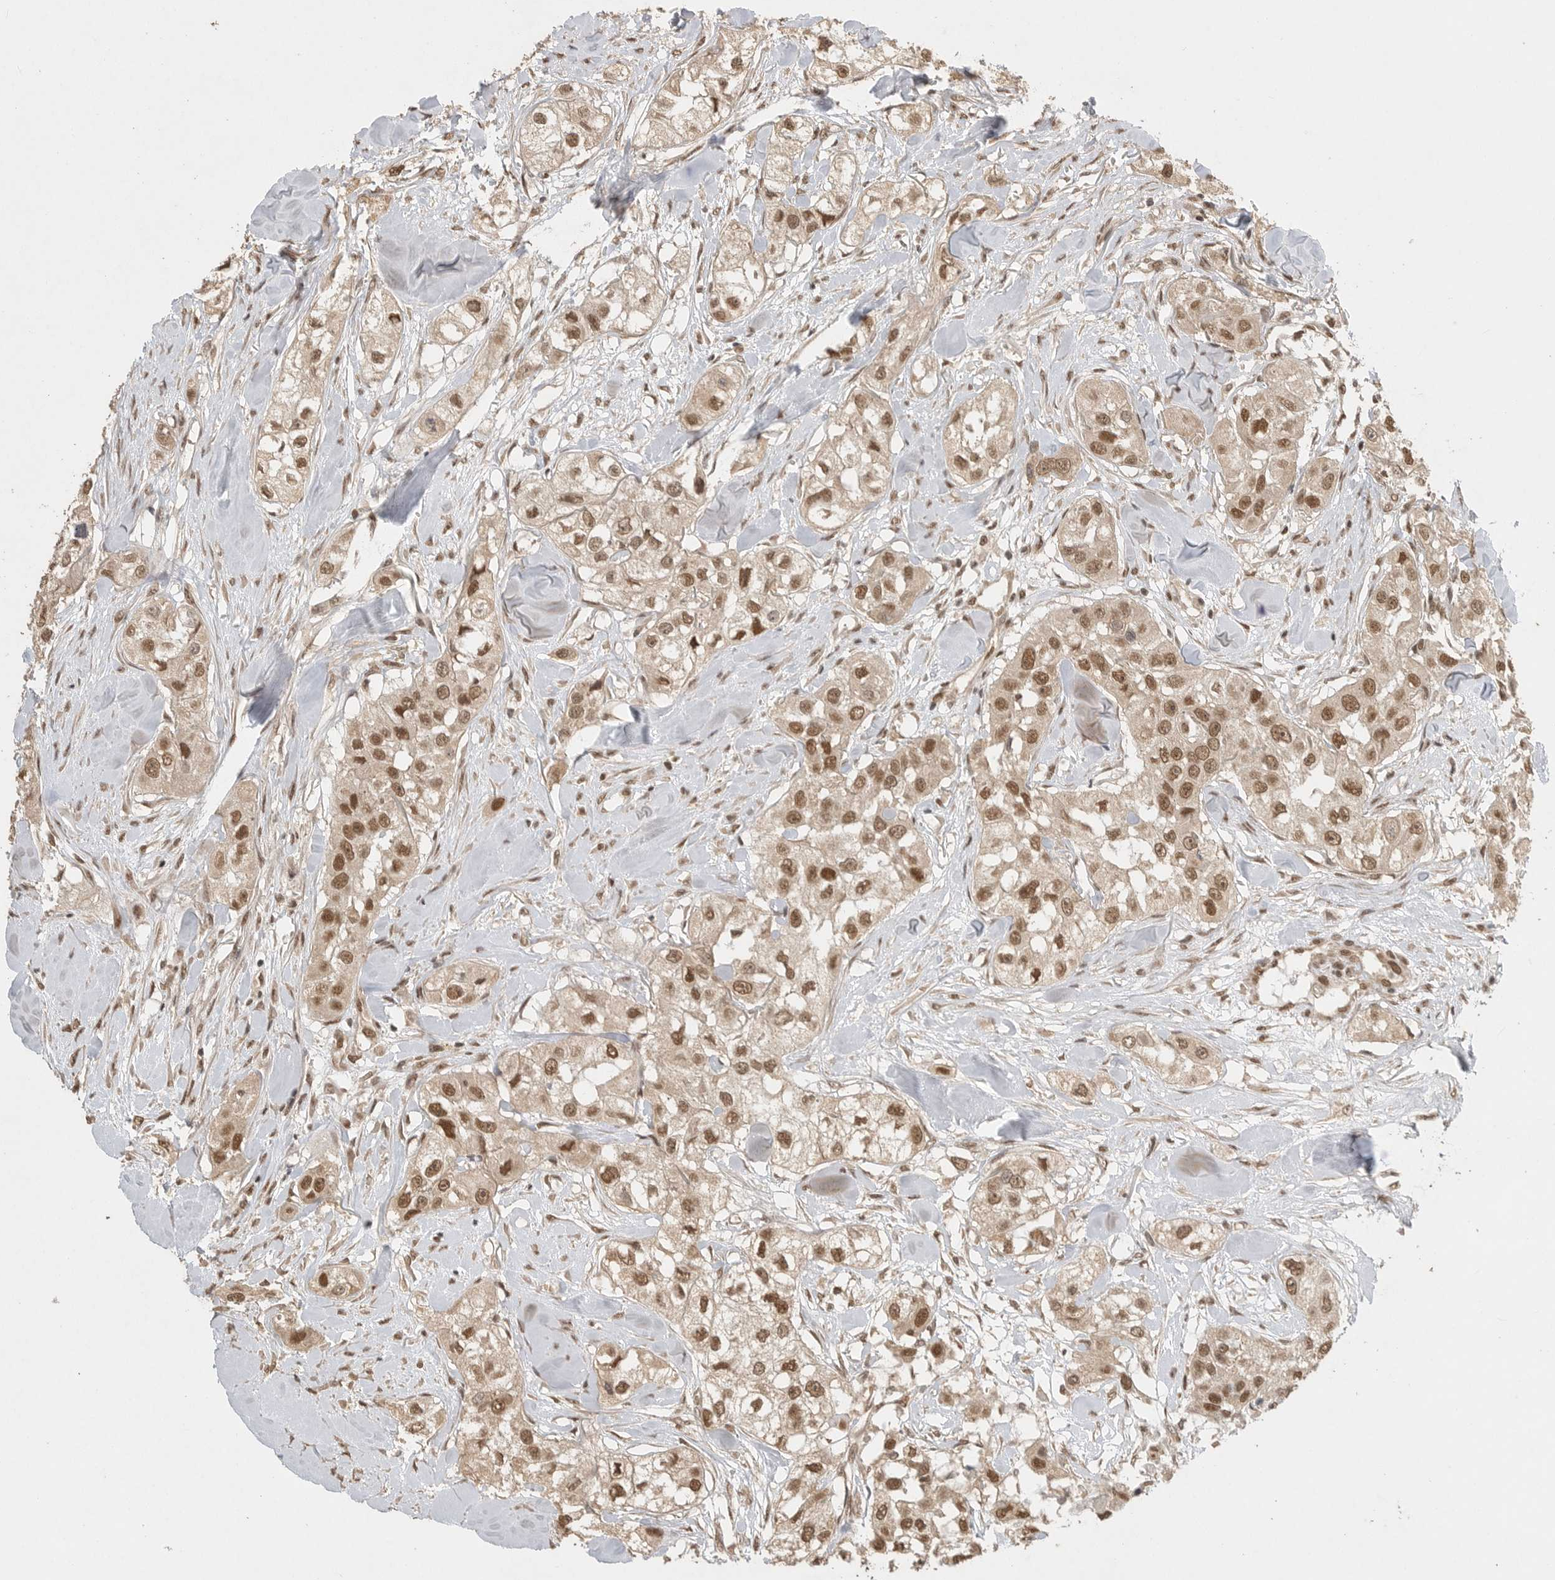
{"staining": {"intensity": "moderate", "quantity": ">75%", "location": "cytoplasmic/membranous,nuclear"}, "tissue": "head and neck cancer", "cell_type": "Tumor cells", "image_type": "cancer", "snomed": [{"axis": "morphology", "description": "Normal tissue, NOS"}, {"axis": "morphology", "description": "Squamous cell carcinoma, NOS"}, {"axis": "topography", "description": "Skeletal muscle"}, {"axis": "topography", "description": "Head-Neck"}], "caption": "This photomicrograph exhibits head and neck squamous cell carcinoma stained with immunohistochemistry (IHC) to label a protein in brown. The cytoplasmic/membranous and nuclear of tumor cells show moderate positivity for the protein. Nuclei are counter-stained blue.", "gene": "DFFA", "patient": {"sex": "male", "age": 51}}